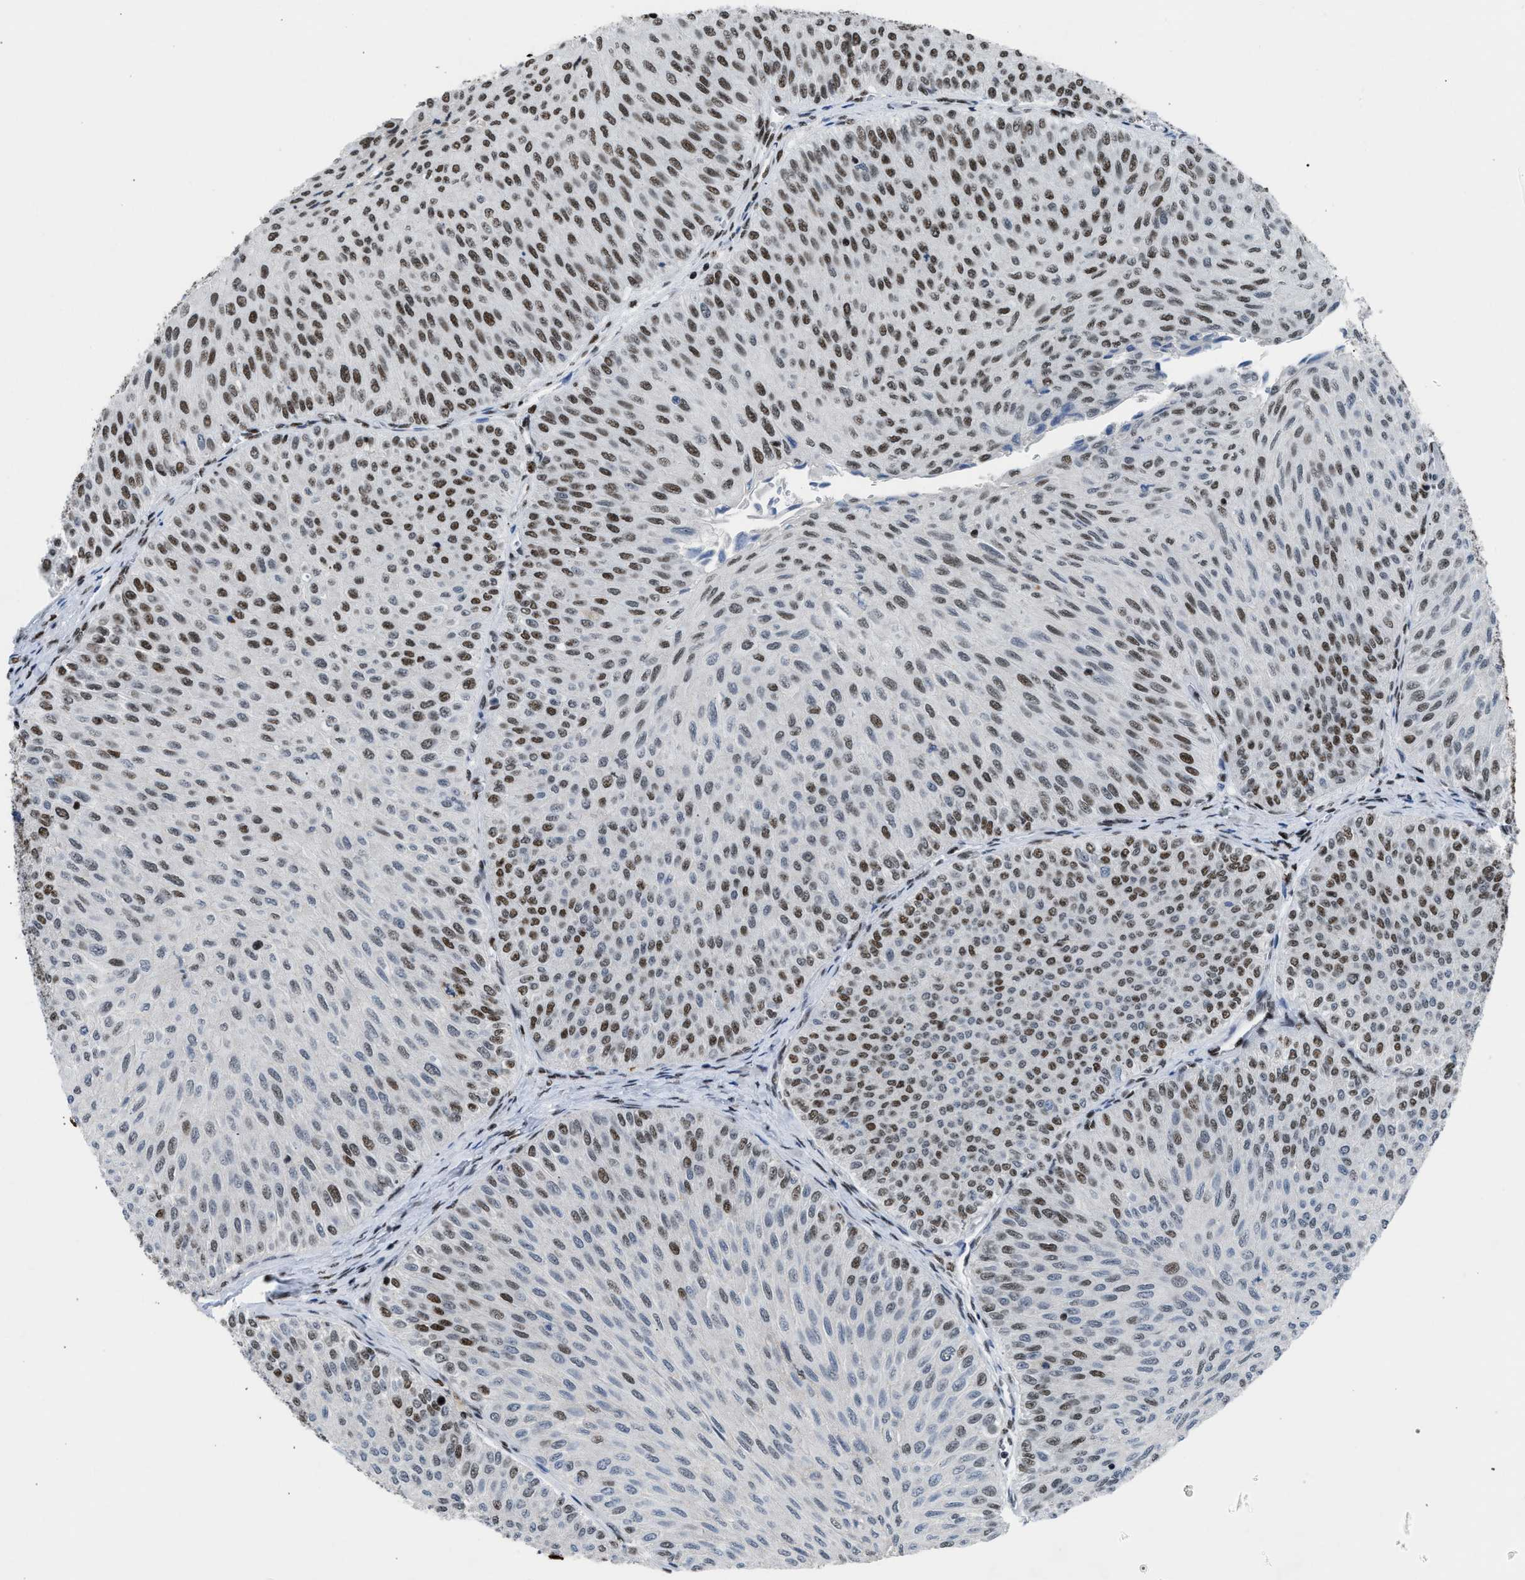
{"staining": {"intensity": "moderate", "quantity": "25%-75%", "location": "nuclear"}, "tissue": "urothelial cancer", "cell_type": "Tumor cells", "image_type": "cancer", "snomed": [{"axis": "morphology", "description": "Urothelial carcinoma, Low grade"}, {"axis": "topography", "description": "Urinary bladder"}], "caption": "Brown immunohistochemical staining in human urothelial cancer displays moderate nuclear positivity in about 25%-75% of tumor cells. Ihc stains the protein of interest in brown and the nuclei are stained blue.", "gene": "SCAF4", "patient": {"sex": "male", "age": 78}}